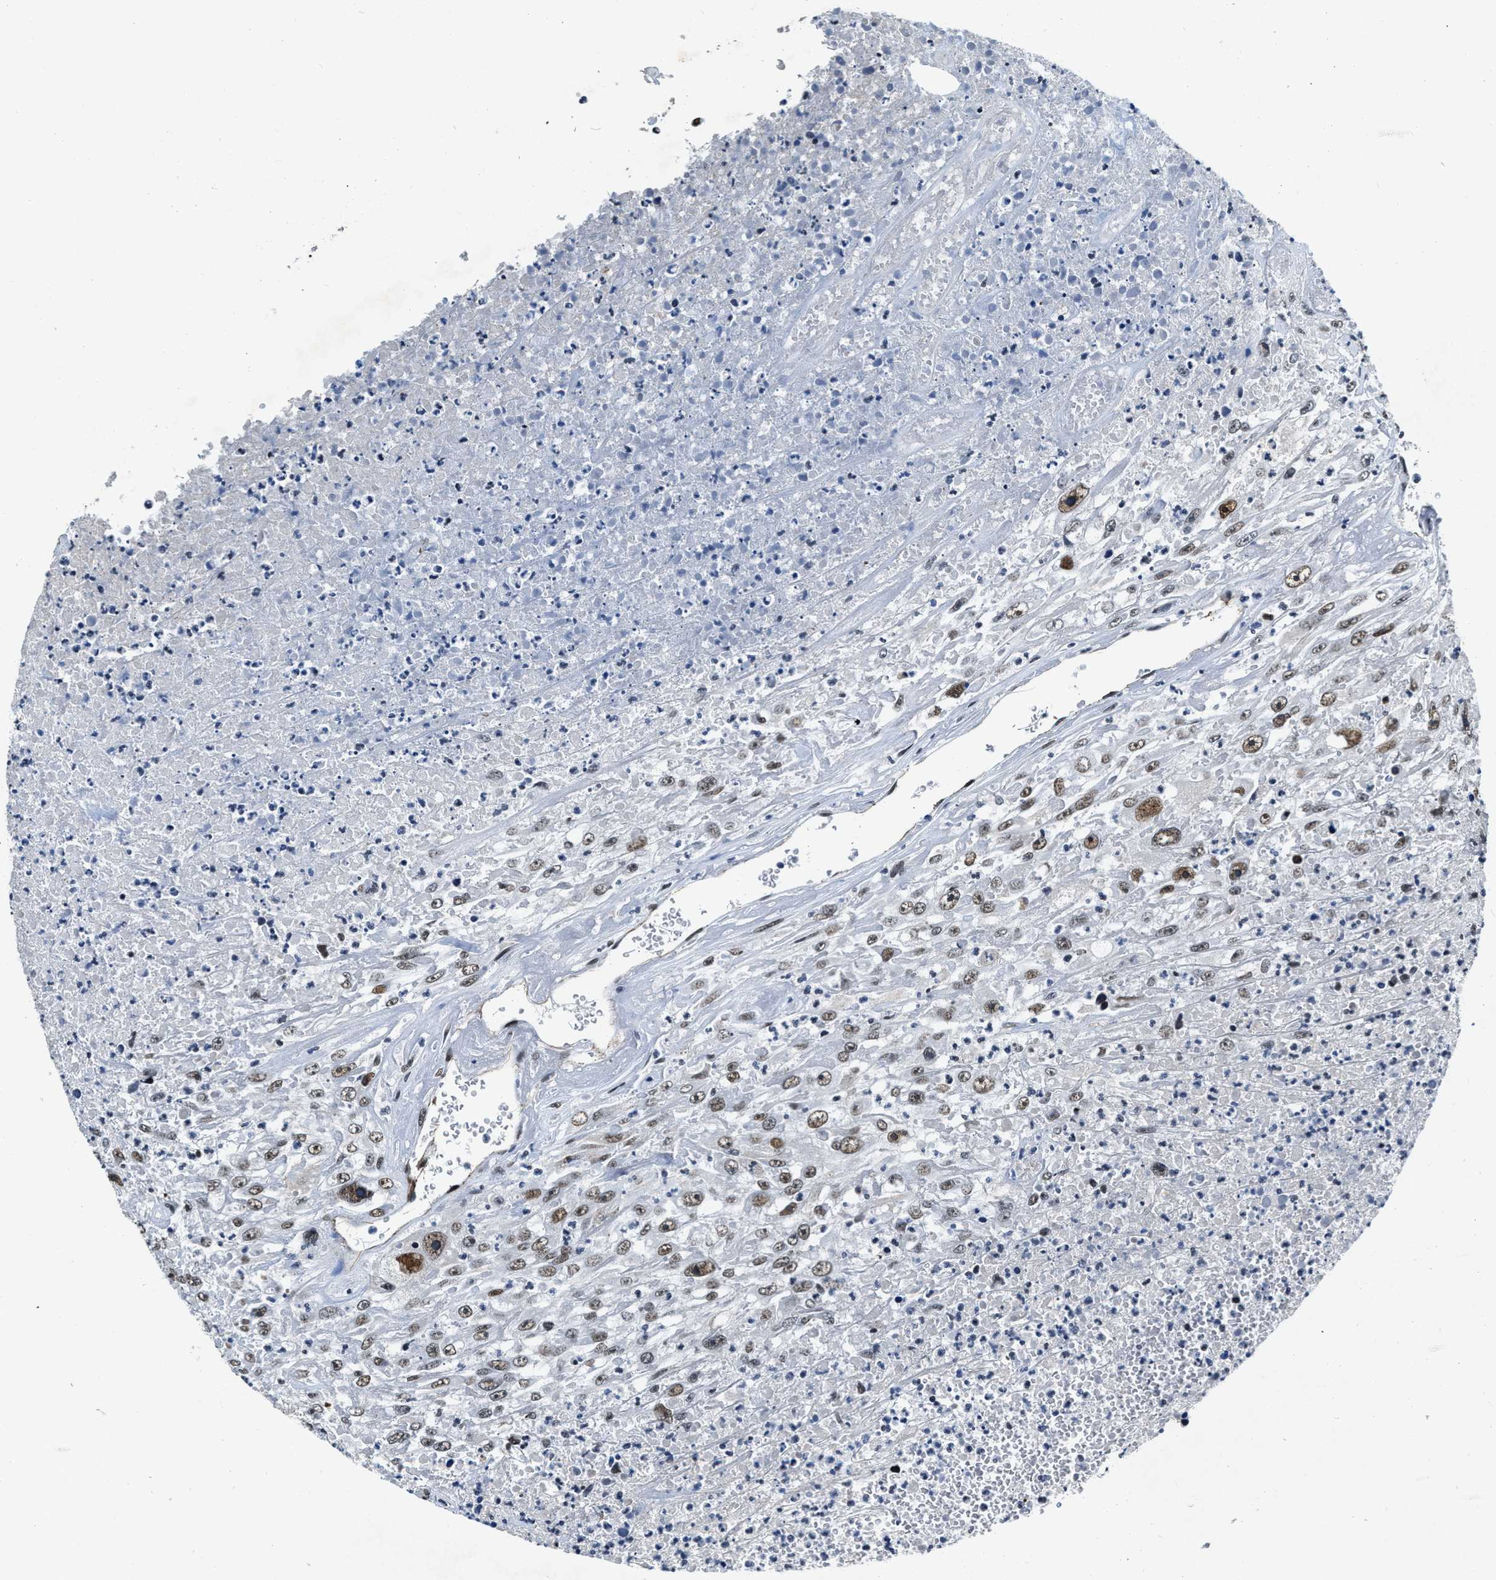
{"staining": {"intensity": "moderate", "quantity": ">75%", "location": "nuclear"}, "tissue": "urothelial cancer", "cell_type": "Tumor cells", "image_type": "cancer", "snomed": [{"axis": "morphology", "description": "Urothelial carcinoma, High grade"}, {"axis": "topography", "description": "Urinary bladder"}], "caption": "IHC image of neoplastic tissue: human high-grade urothelial carcinoma stained using immunohistochemistry (IHC) displays medium levels of moderate protein expression localized specifically in the nuclear of tumor cells, appearing as a nuclear brown color.", "gene": "CCNE1", "patient": {"sex": "male", "age": 46}}